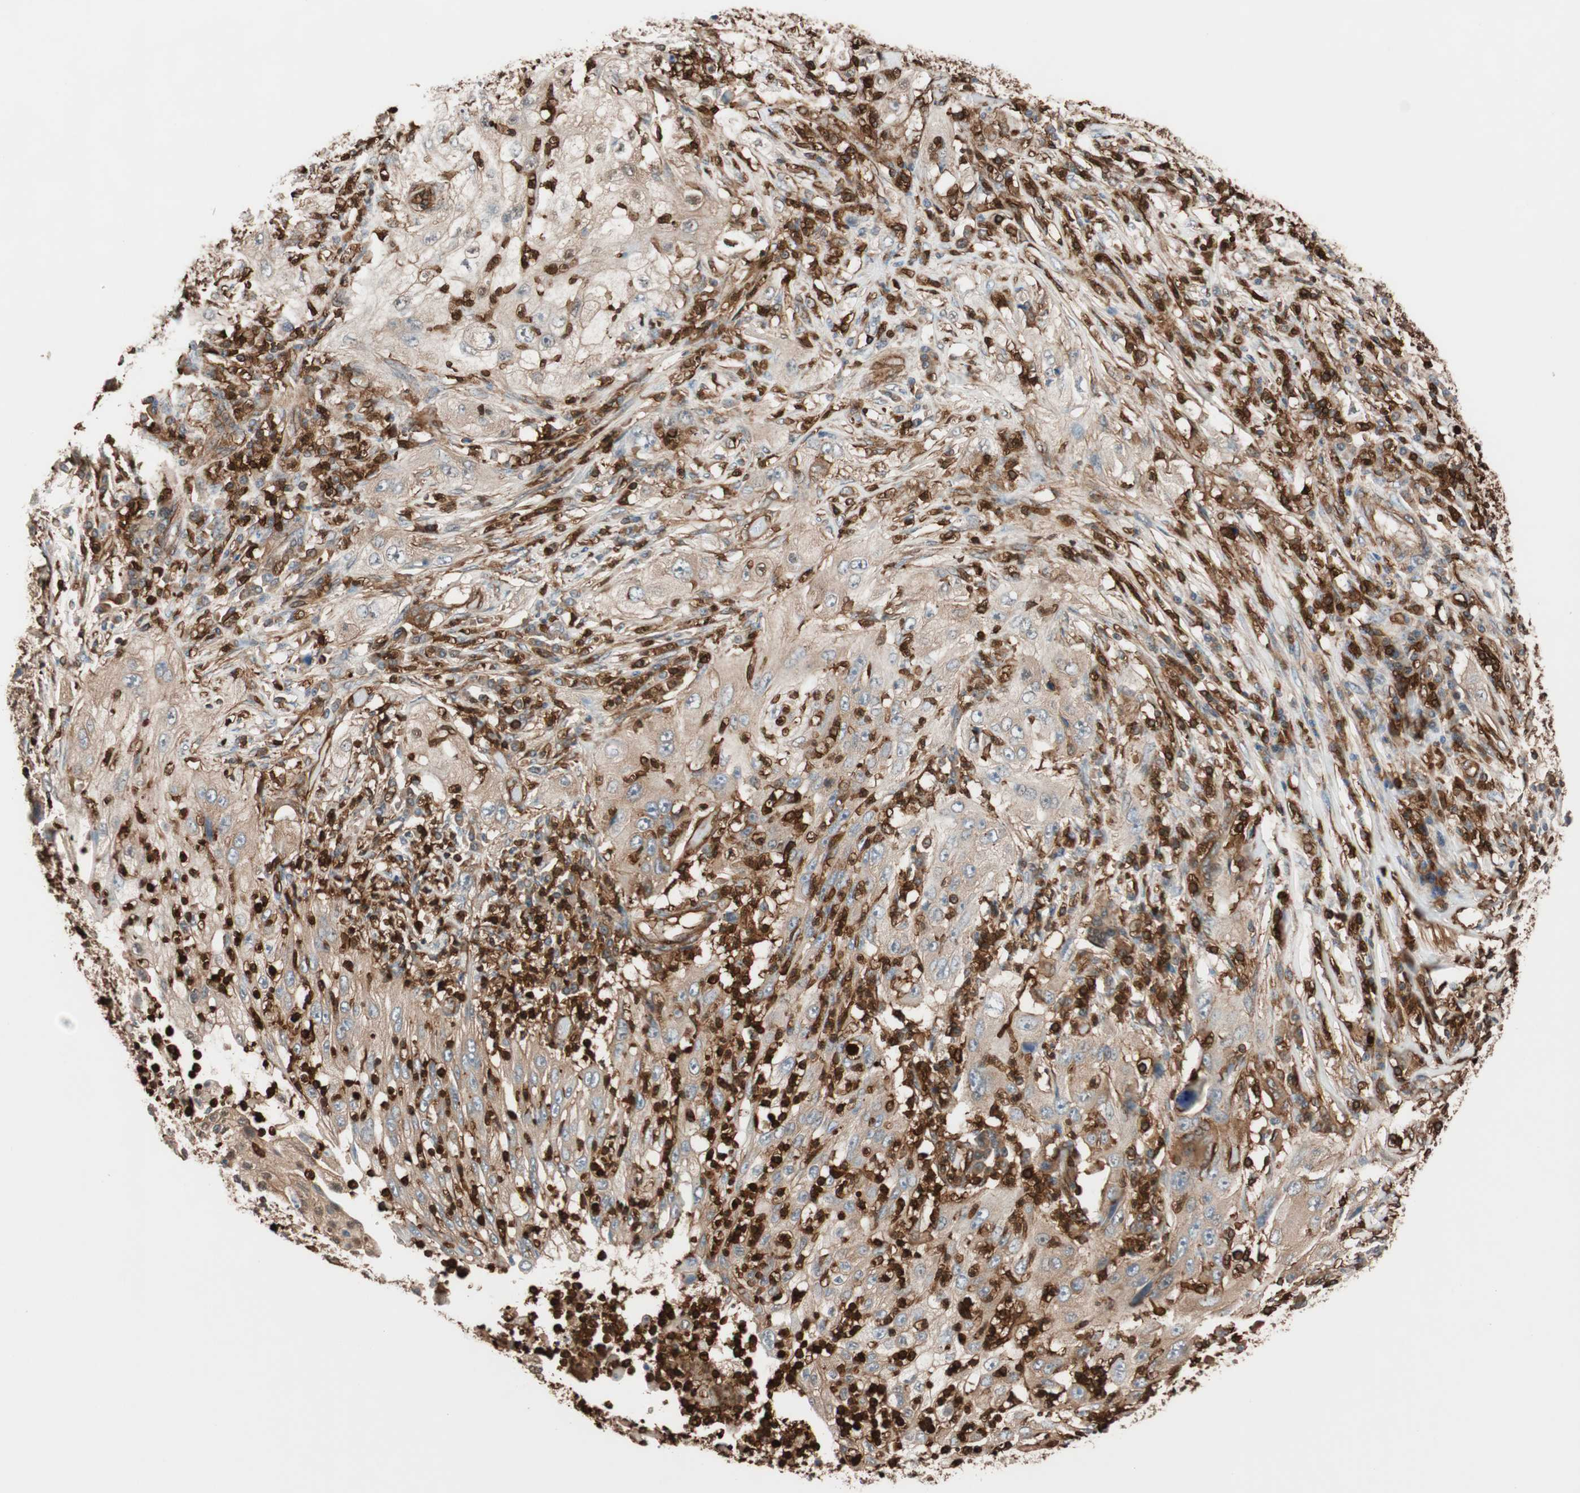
{"staining": {"intensity": "moderate", "quantity": ">75%", "location": "cytoplasmic/membranous"}, "tissue": "lung cancer", "cell_type": "Tumor cells", "image_type": "cancer", "snomed": [{"axis": "morphology", "description": "Inflammation, NOS"}, {"axis": "morphology", "description": "Squamous cell carcinoma, NOS"}, {"axis": "topography", "description": "Lymph node"}, {"axis": "topography", "description": "Soft tissue"}, {"axis": "topography", "description": "Lung"}], "caption": "Human lung cancer stained with a protein marker displays moderate staining in tumor cells.", "gene": "VASP", "patient": {"sex": "male", "age": 66}}